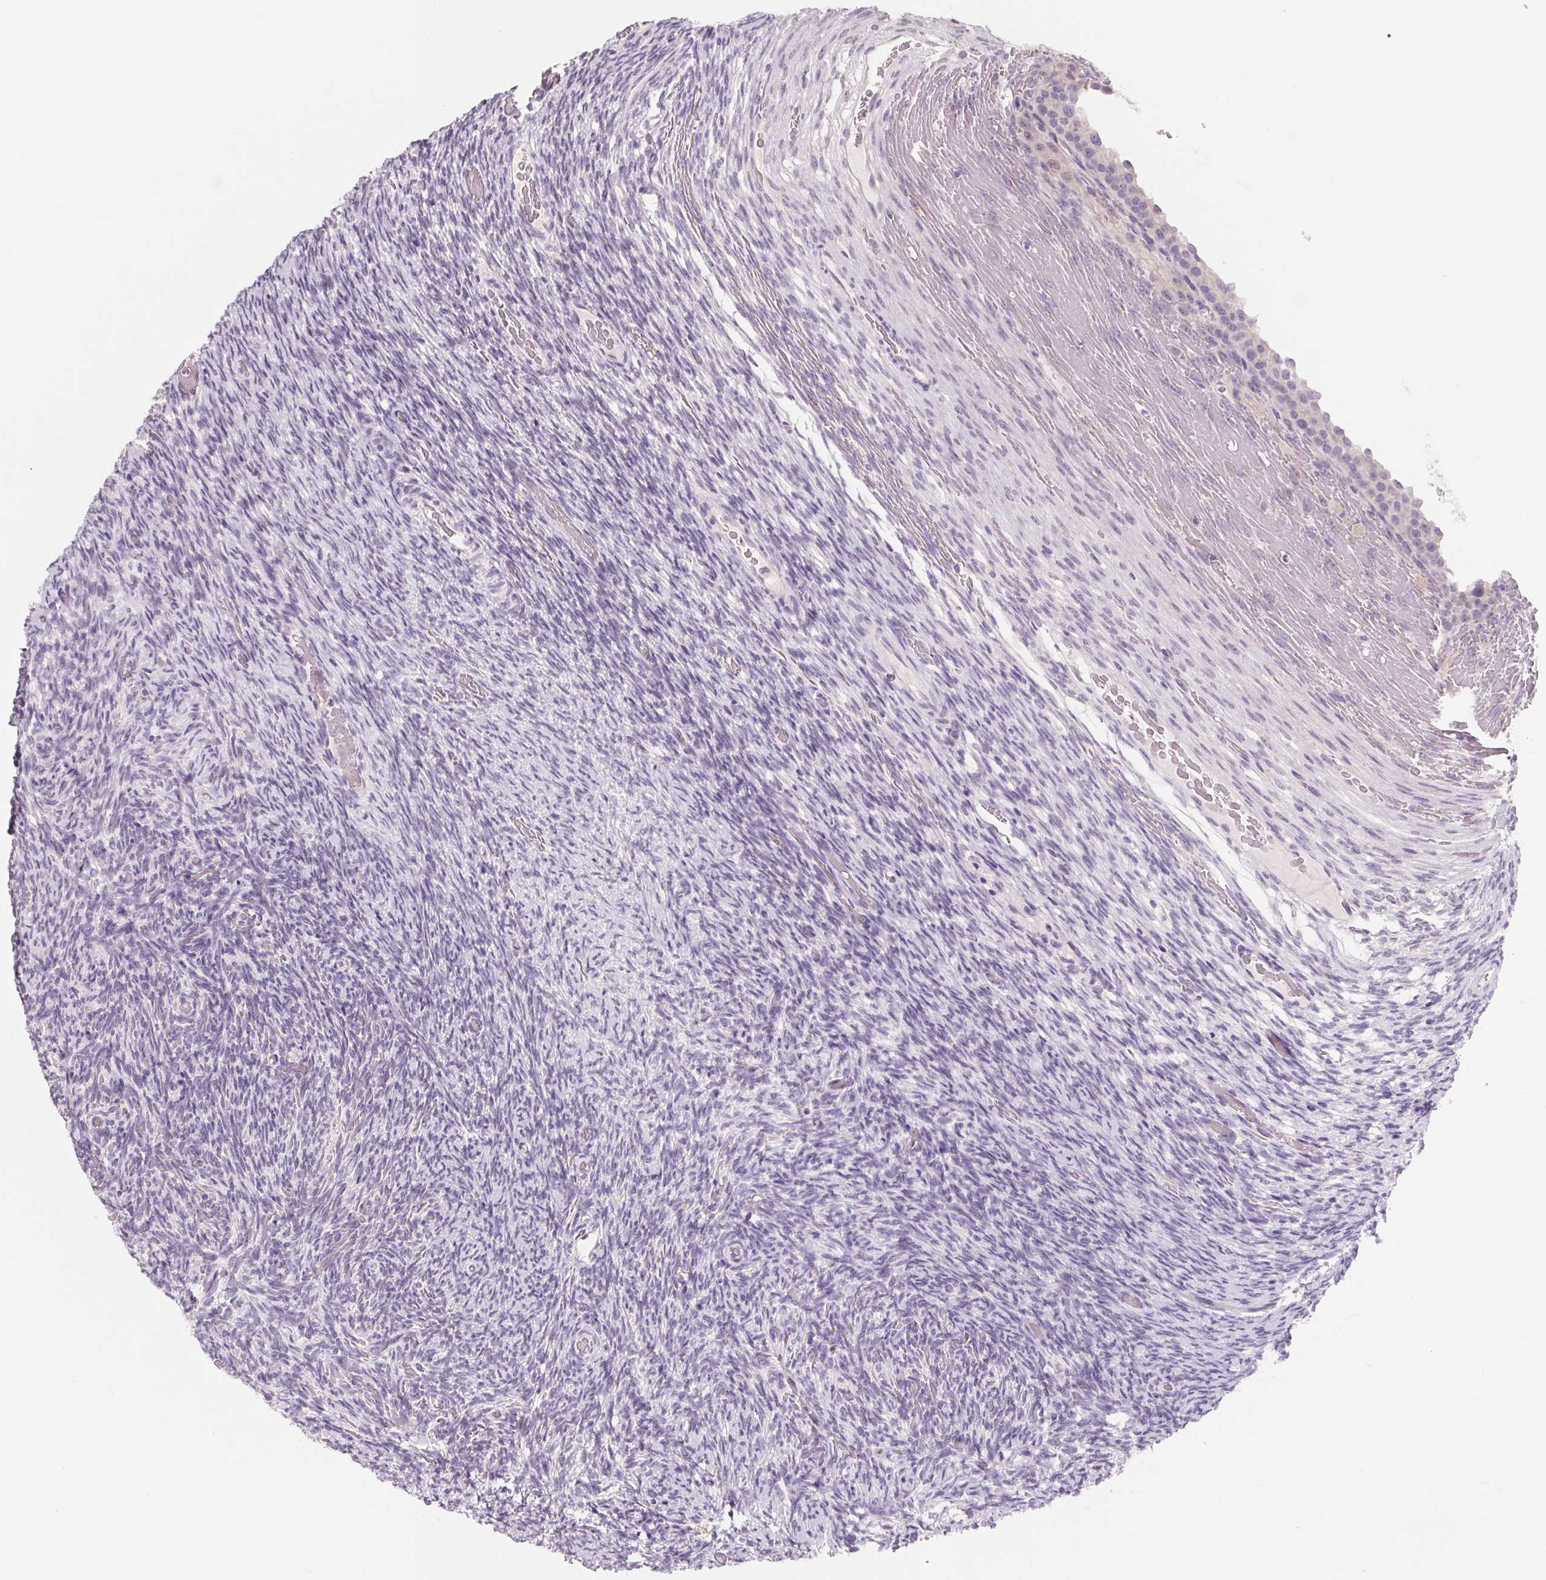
{"staining": {"intensity": "negative", "quantity": "none", "location": "none"}, "tissue": "ovary", "cell_type": "Follicle cells", "image_type": "normal", "snomed": [{"axis": "morphology", "description": "Normal tissue, NOS"}, {"axis": "topography", "description": "Ovary"}], "caption": "The micrograph displays no staining of follicle cells in normal ovary. (DAB immunohistochemistry with hematoxylin counter stain).", "gene": "CAPZA3", "patient": {"sex": "female", "age": 34}}